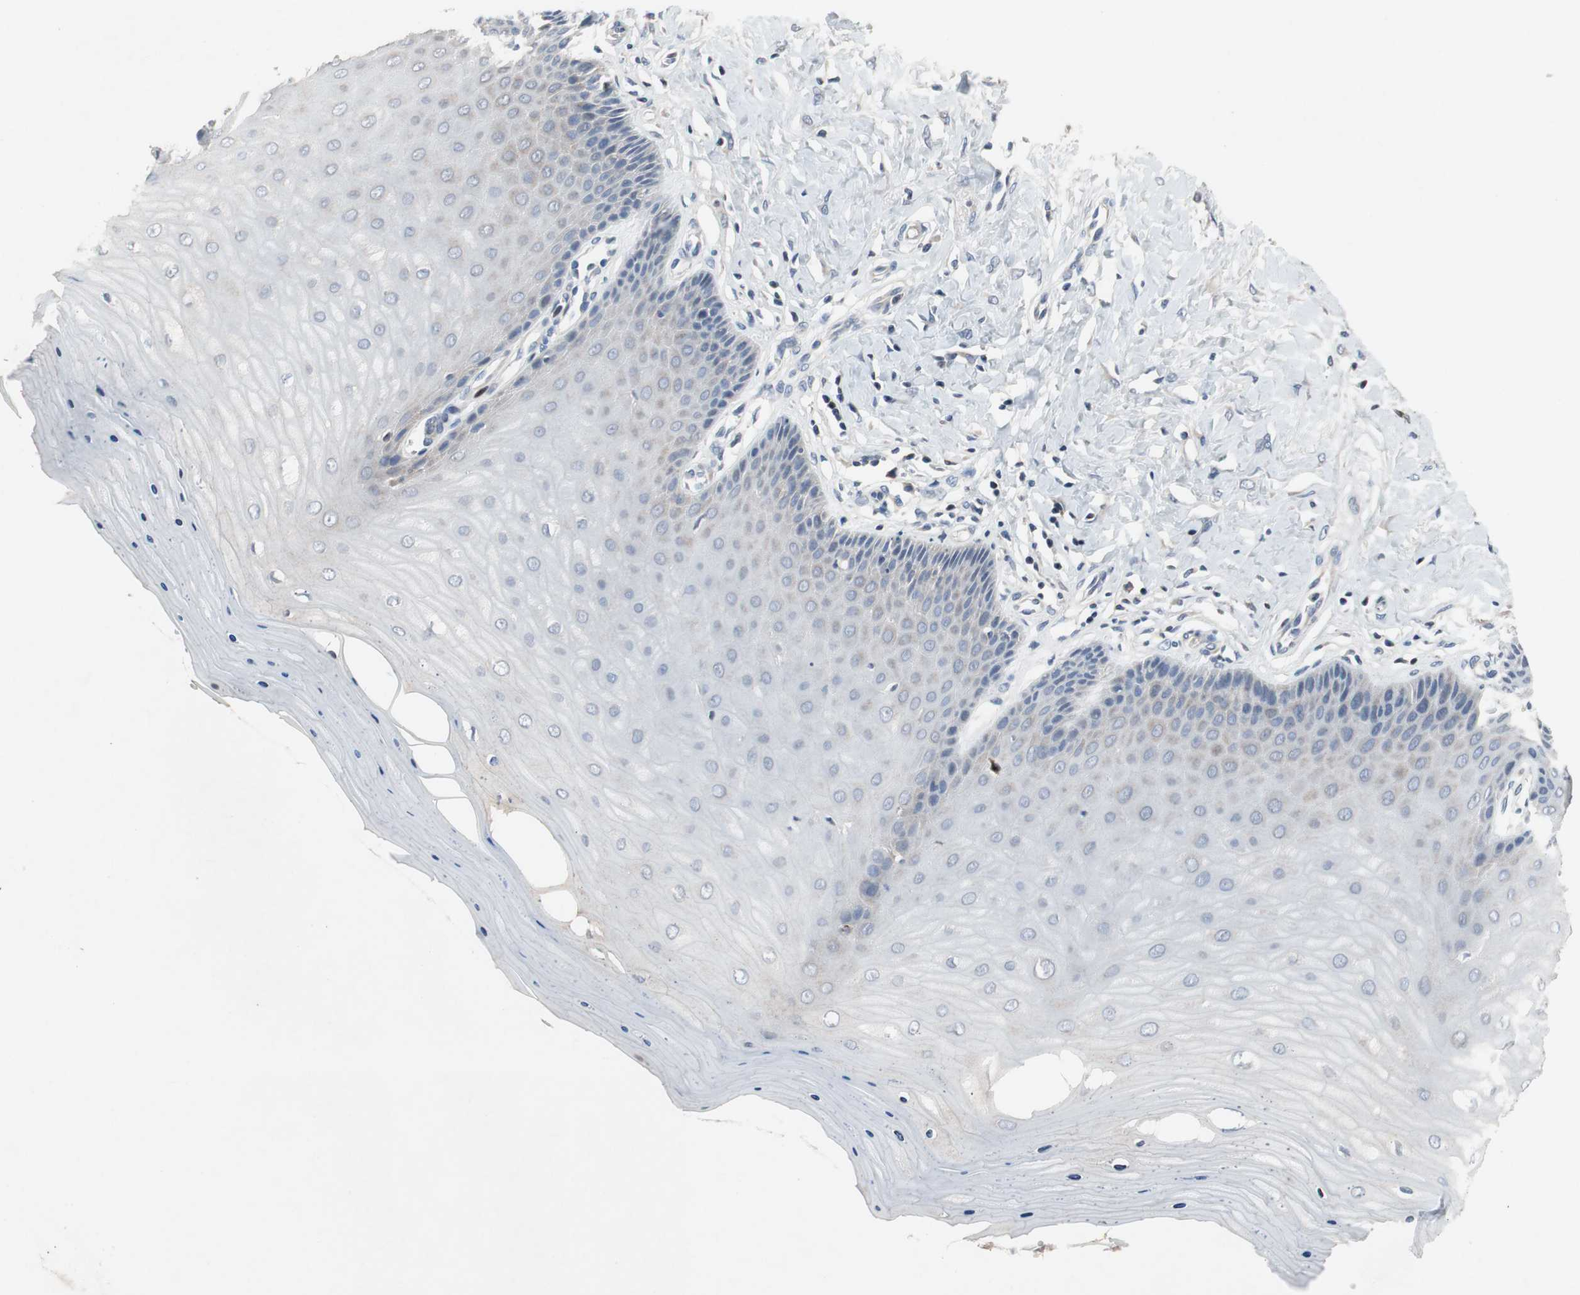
{"staining": {"intensity": "moderate", "quantity": "<25%", "location": "cytoplasmic/membranous"}, "tissue": "cervix", "cell_type": "Glandular cells", "image_type": "normal", "snomed": [{"axis": "morphology", "description": "Normal tissue, NOS"}, {"axis": "topography", "description": "Cervix"}], "caption": "Moderate cytoplasmic/membranous expression is appreciated in approximately <25% of glandular cells in unremarkable cervix.", "gene": "MUTYH", "patient": {"sex": "female", "age": 55}}